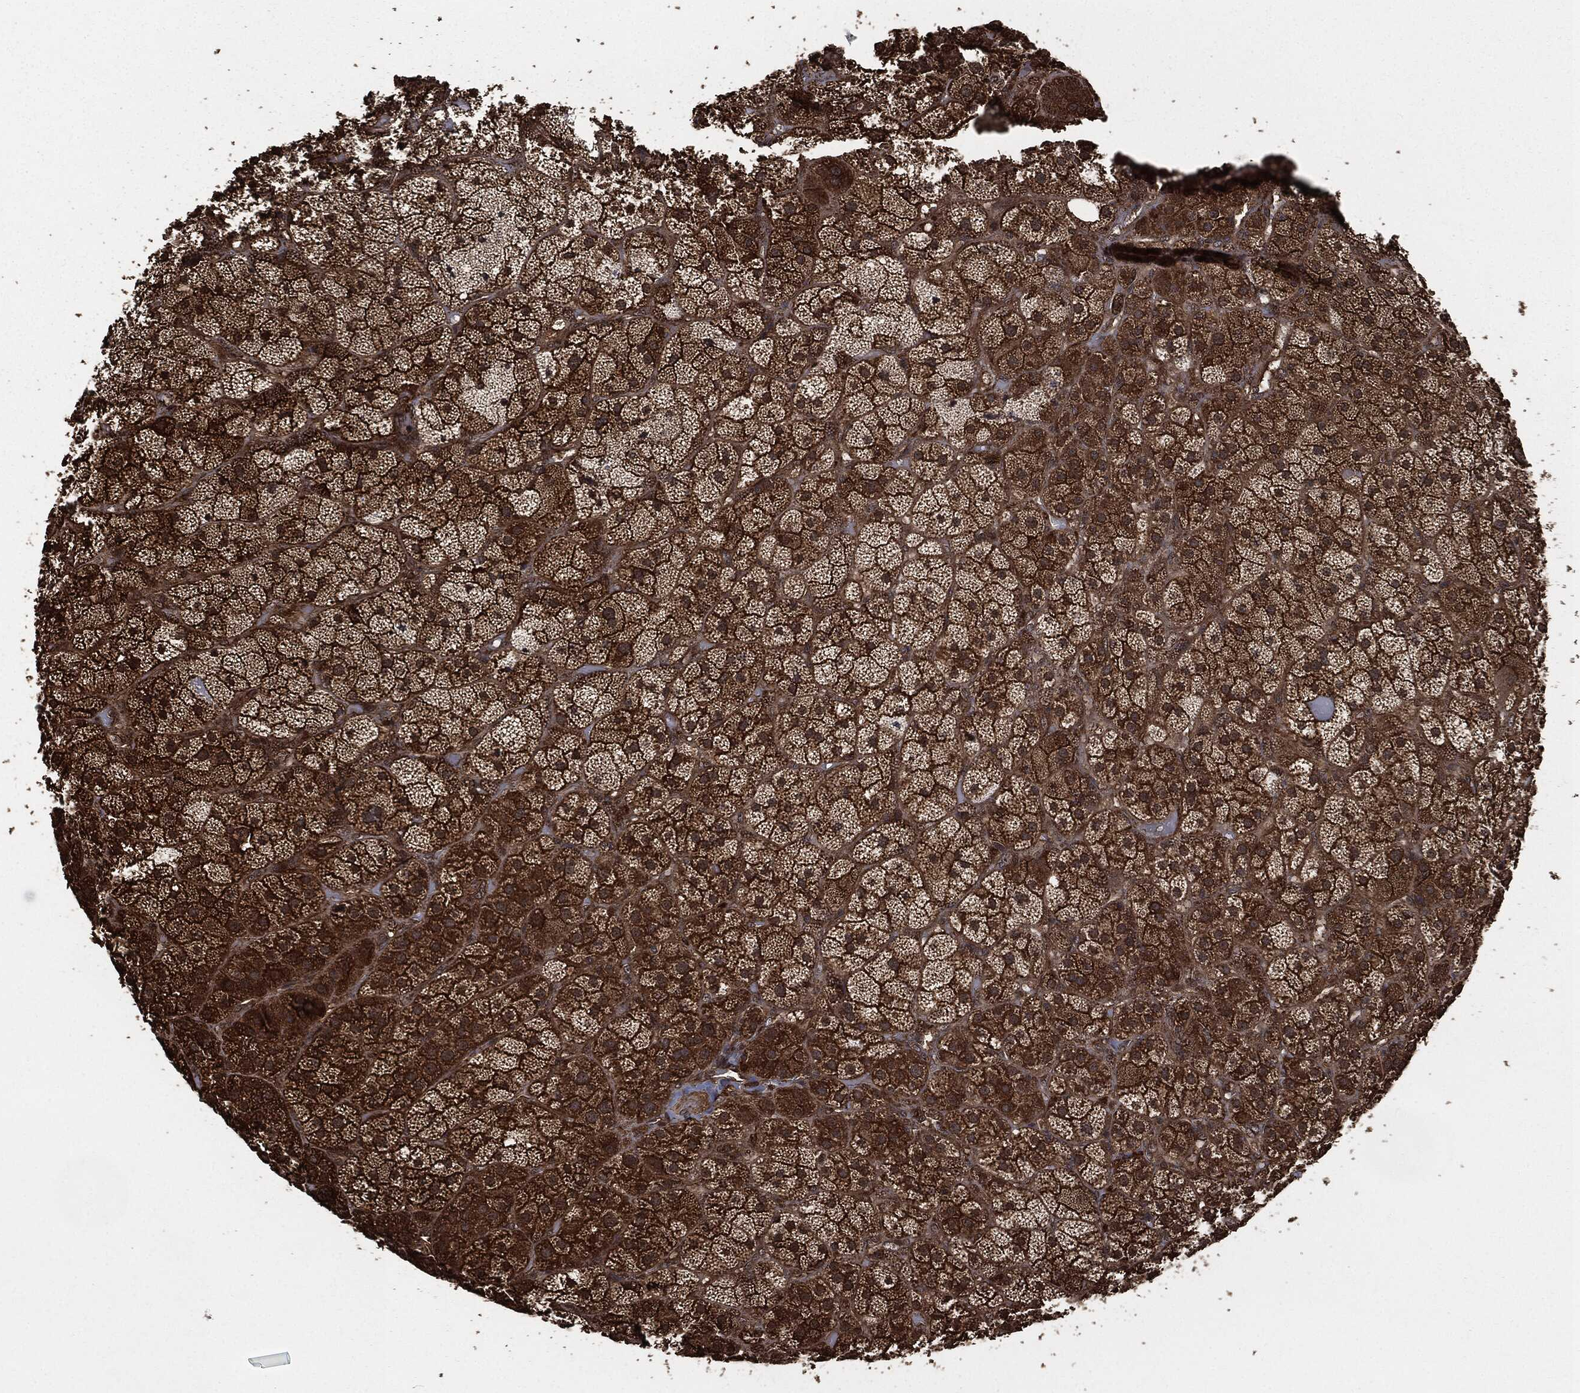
{"staining": {"intensity": "strong", "quantity": ">75%", "location": "cytoplasmic/membranous"}, "tissue": "adrenal gland", "cell_type": "Glandular cells", "image_type": "normal", "snomed": [{"axis": "morphology", "description": "Normal tissue, NOS"}, {"axis": "topography", "description": "Adrenal gland"}], "caption": "IHC (DAB) staining of unremarkable human adrenal gland shows strong cytoplasmic/membranous protein positivity in about >75% of glandular cells.", "gene": "HRAS", "patient": {"sex": "male", "age": 57}}